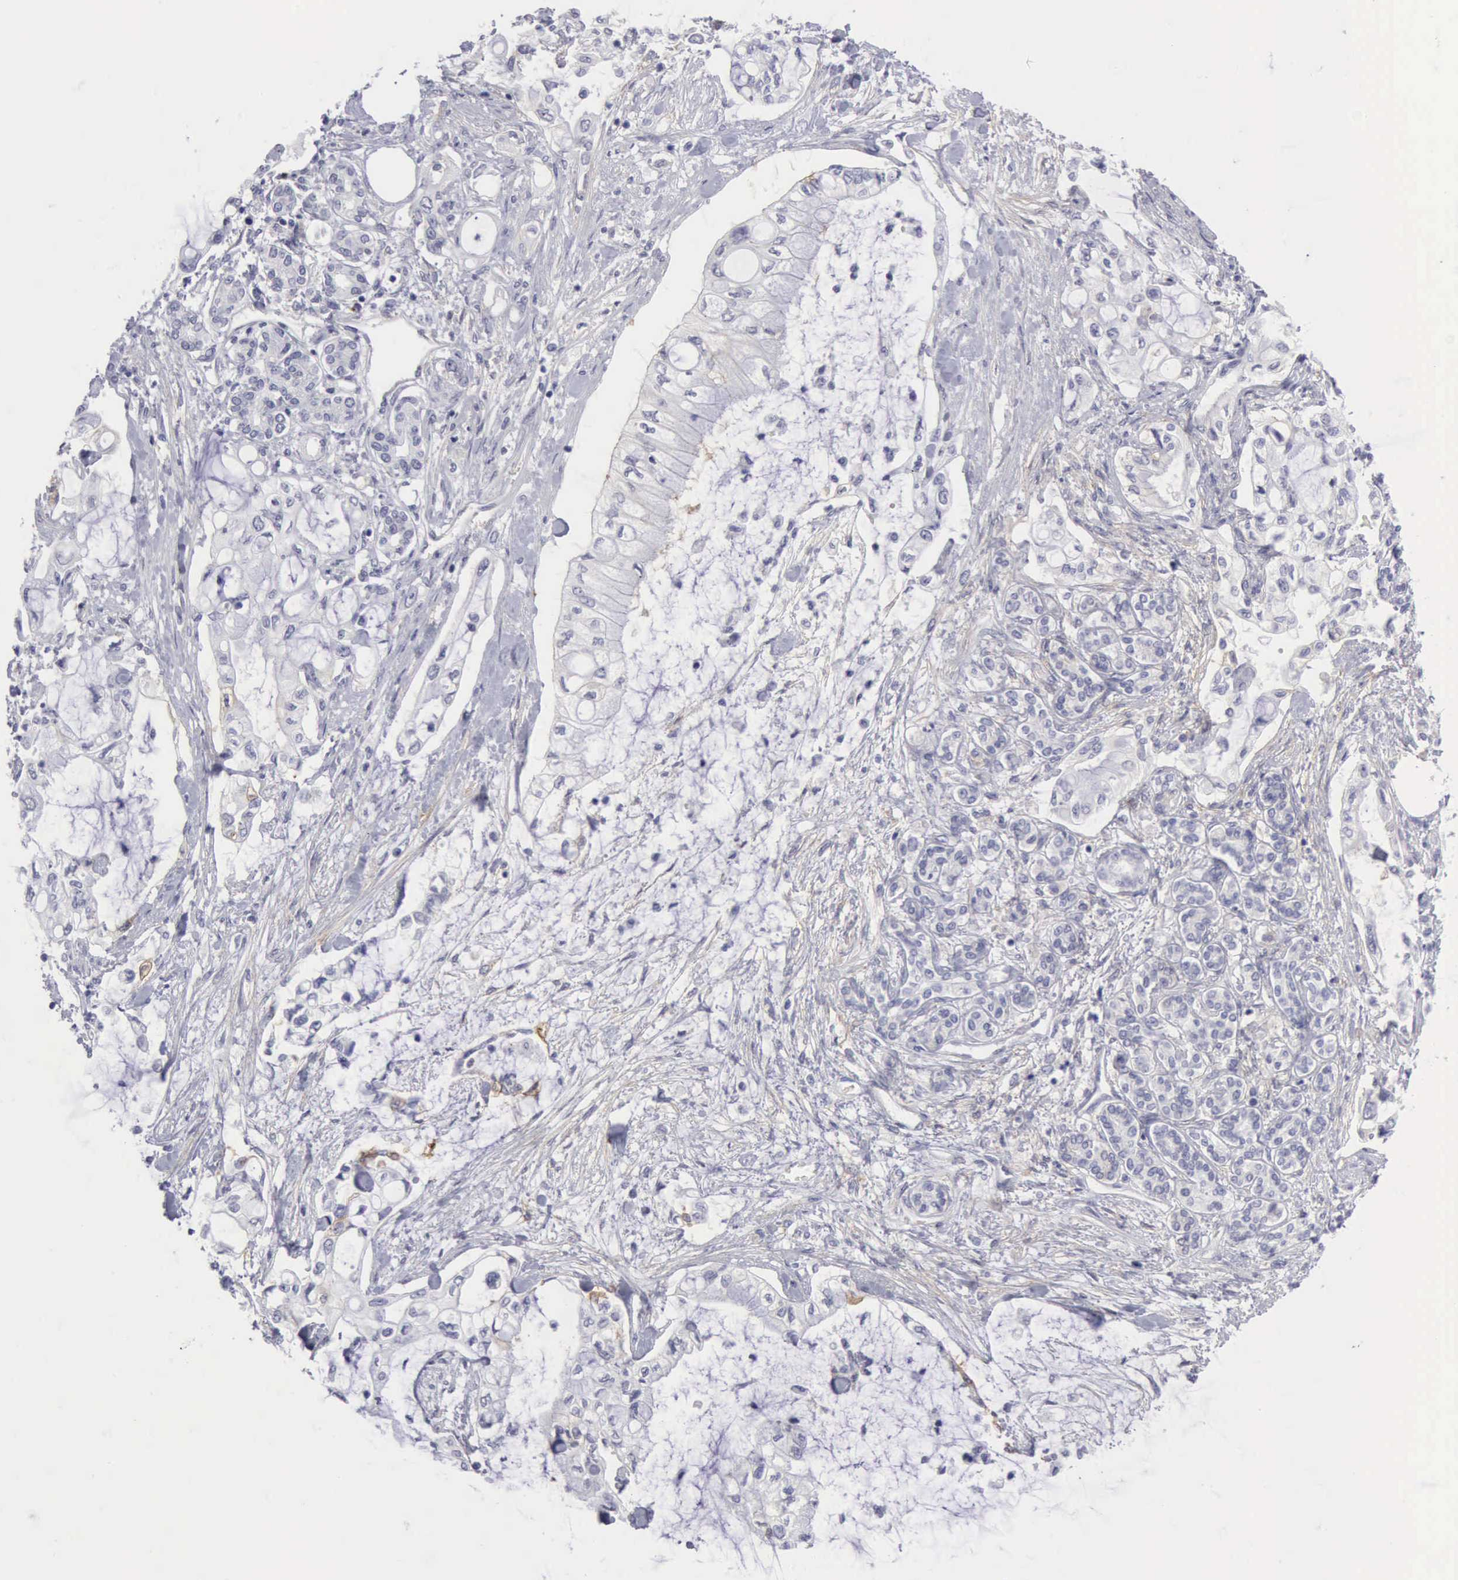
{"staining": {"intensity": "negative", "quantity": "none", "location": "none"}, "tissue": "pancreatic cancer", "cell_type": "Tumor cells", "image_type": "cancer", "snomed": [{"axis": "morphology", "description": "Adenocarcinoma, NOS"}, {"axis": "topography", "description": "Pancreas"}], "caption": "Pancreatic cancer was stained to show a protein in brown. There is no significant expression in tumor cells.", "gene": "TFRC", "patient": {"sex": "female", "age": 70}}